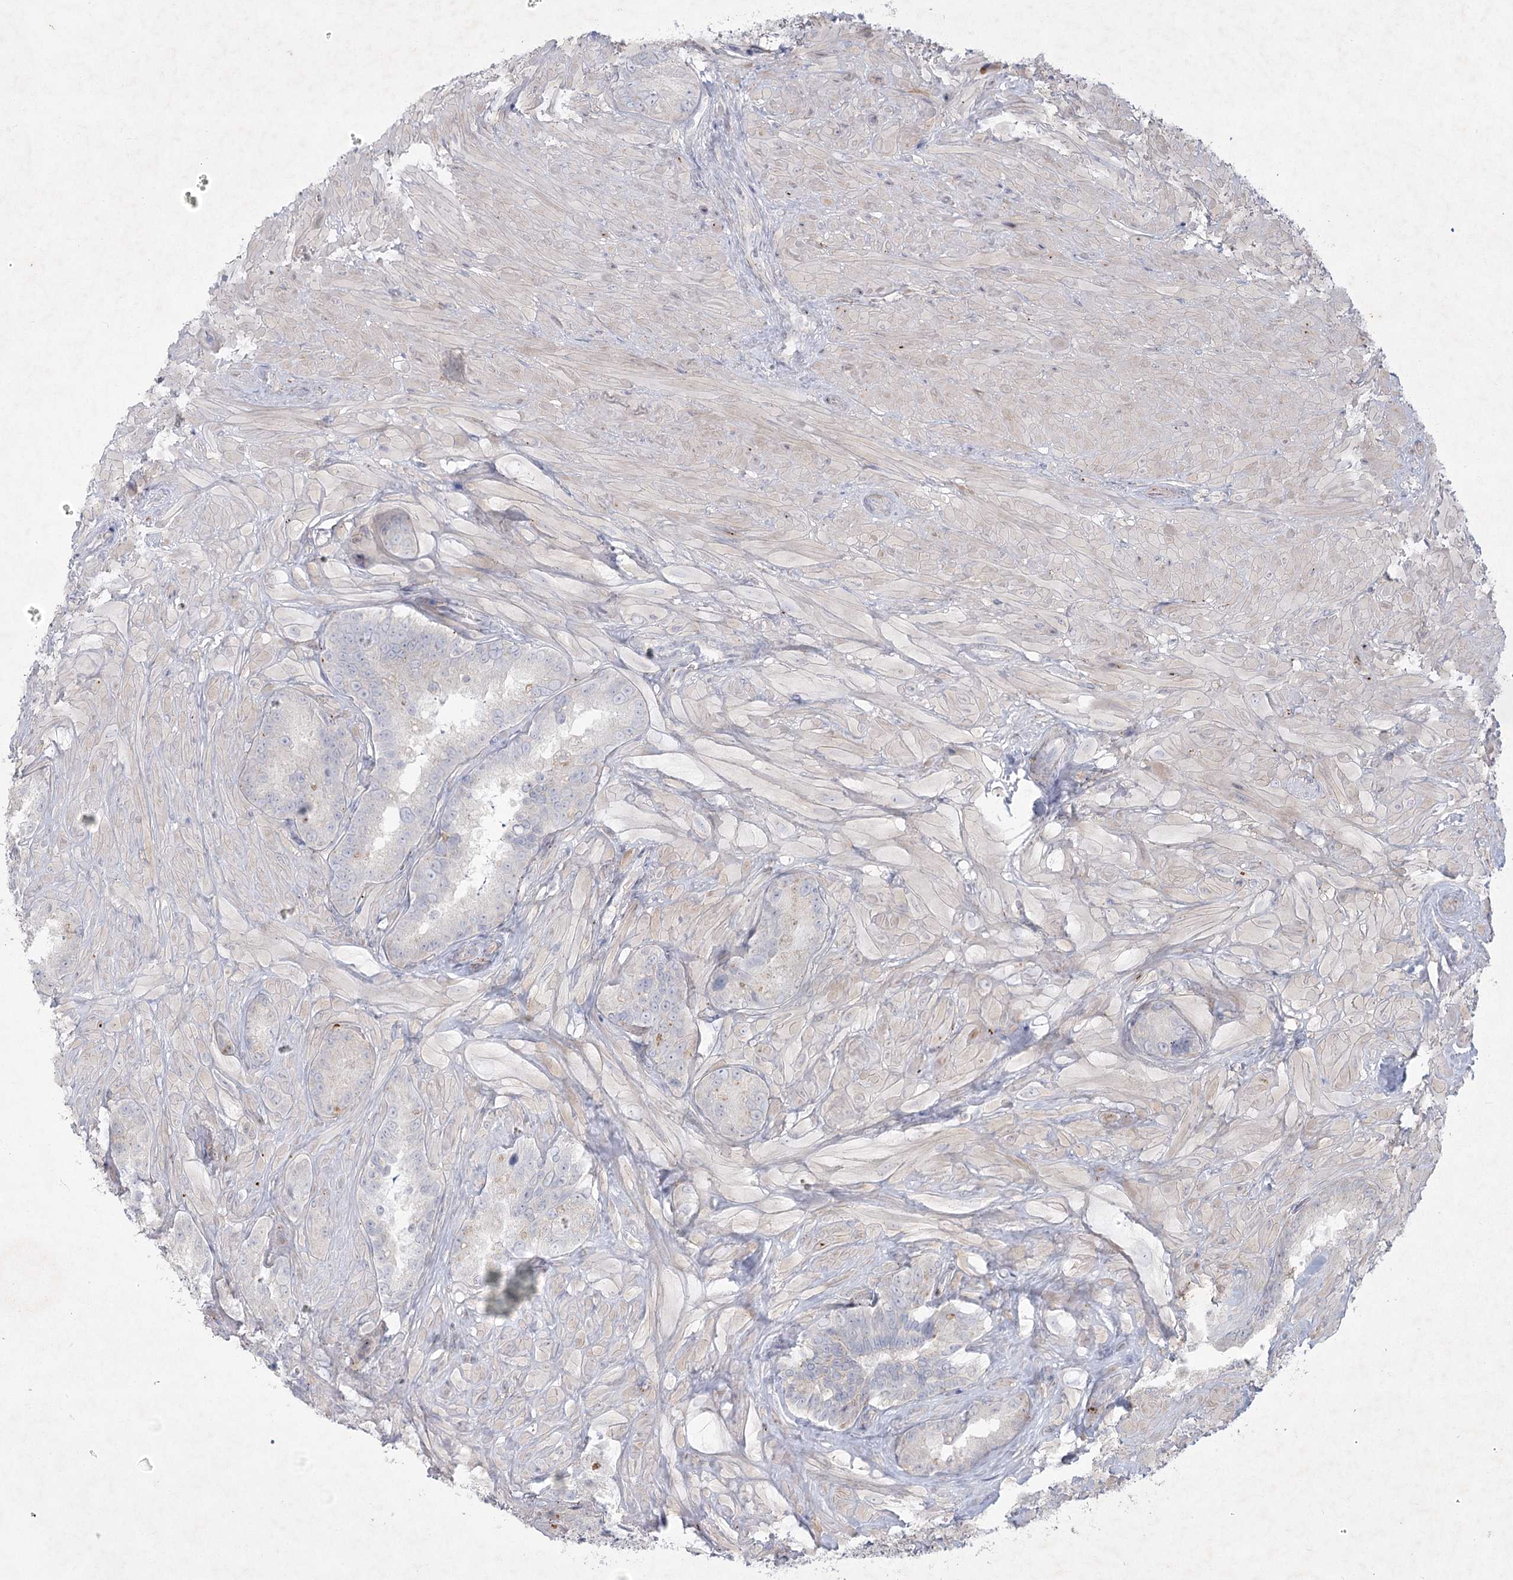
{"staining": {"intensity": "moderate", "quantity": "<25%", "location": "cytoplasmic/membranous"}, "tissue": "seminal vesicle", "cell_type": "Glandular cells", "image_type": "normal", "snomed": [{"axis": "morphology", "description": "Normal tissue, NOS"}, {"axis": "topography", "description": "Seminal veicle"}, {"axis": "topography", "description": "Peripheral nerve tissue"}], "caption": "The image exhibits a brown stain indicating the presence of a protein in the cytoplasmic/membranous of glandular cells in seminal vesicle. (IHC, brightfield microscopy, high magnification).", "gene": "FAM110C", "patient": {"sex": "male", "age": 67}}